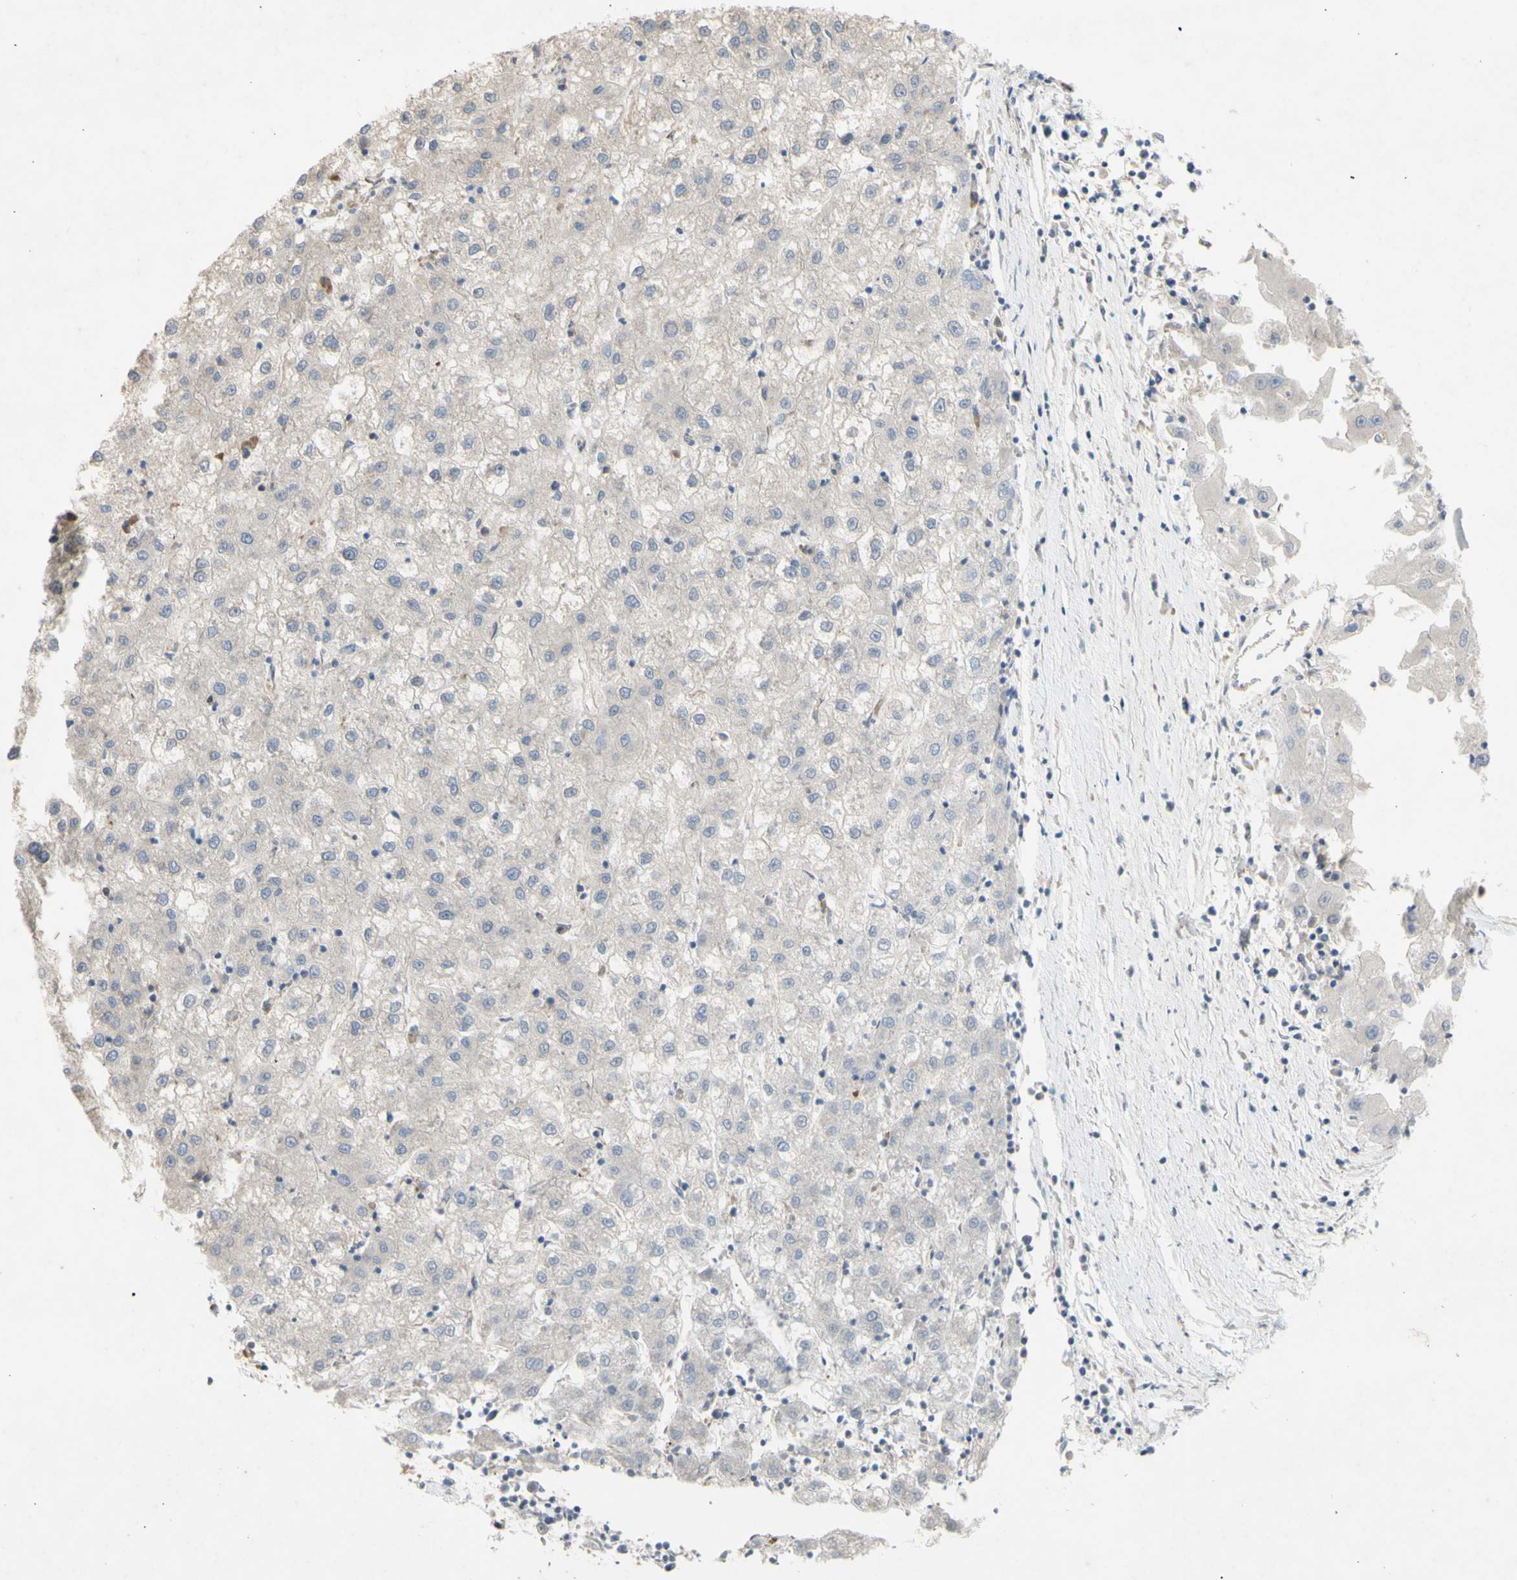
{"staining": {"intensity": "negative", "quantity": "none", "location": "none"}, "tissue": "liver cancer", "cell_type": "Tumor cells", "image_type": "cancer", "snomed": [{"axis": "morphology", "description": "Carcinoma, Hepatocellular, NOS"}, {"axis": "topography", "description": "Liver"}], "caption": "Tumor cells show no significant positivity in hepatocellular carcinoma (liver).", "gene": "KLC1", "patient": {"sex": "male", "age": 72}}